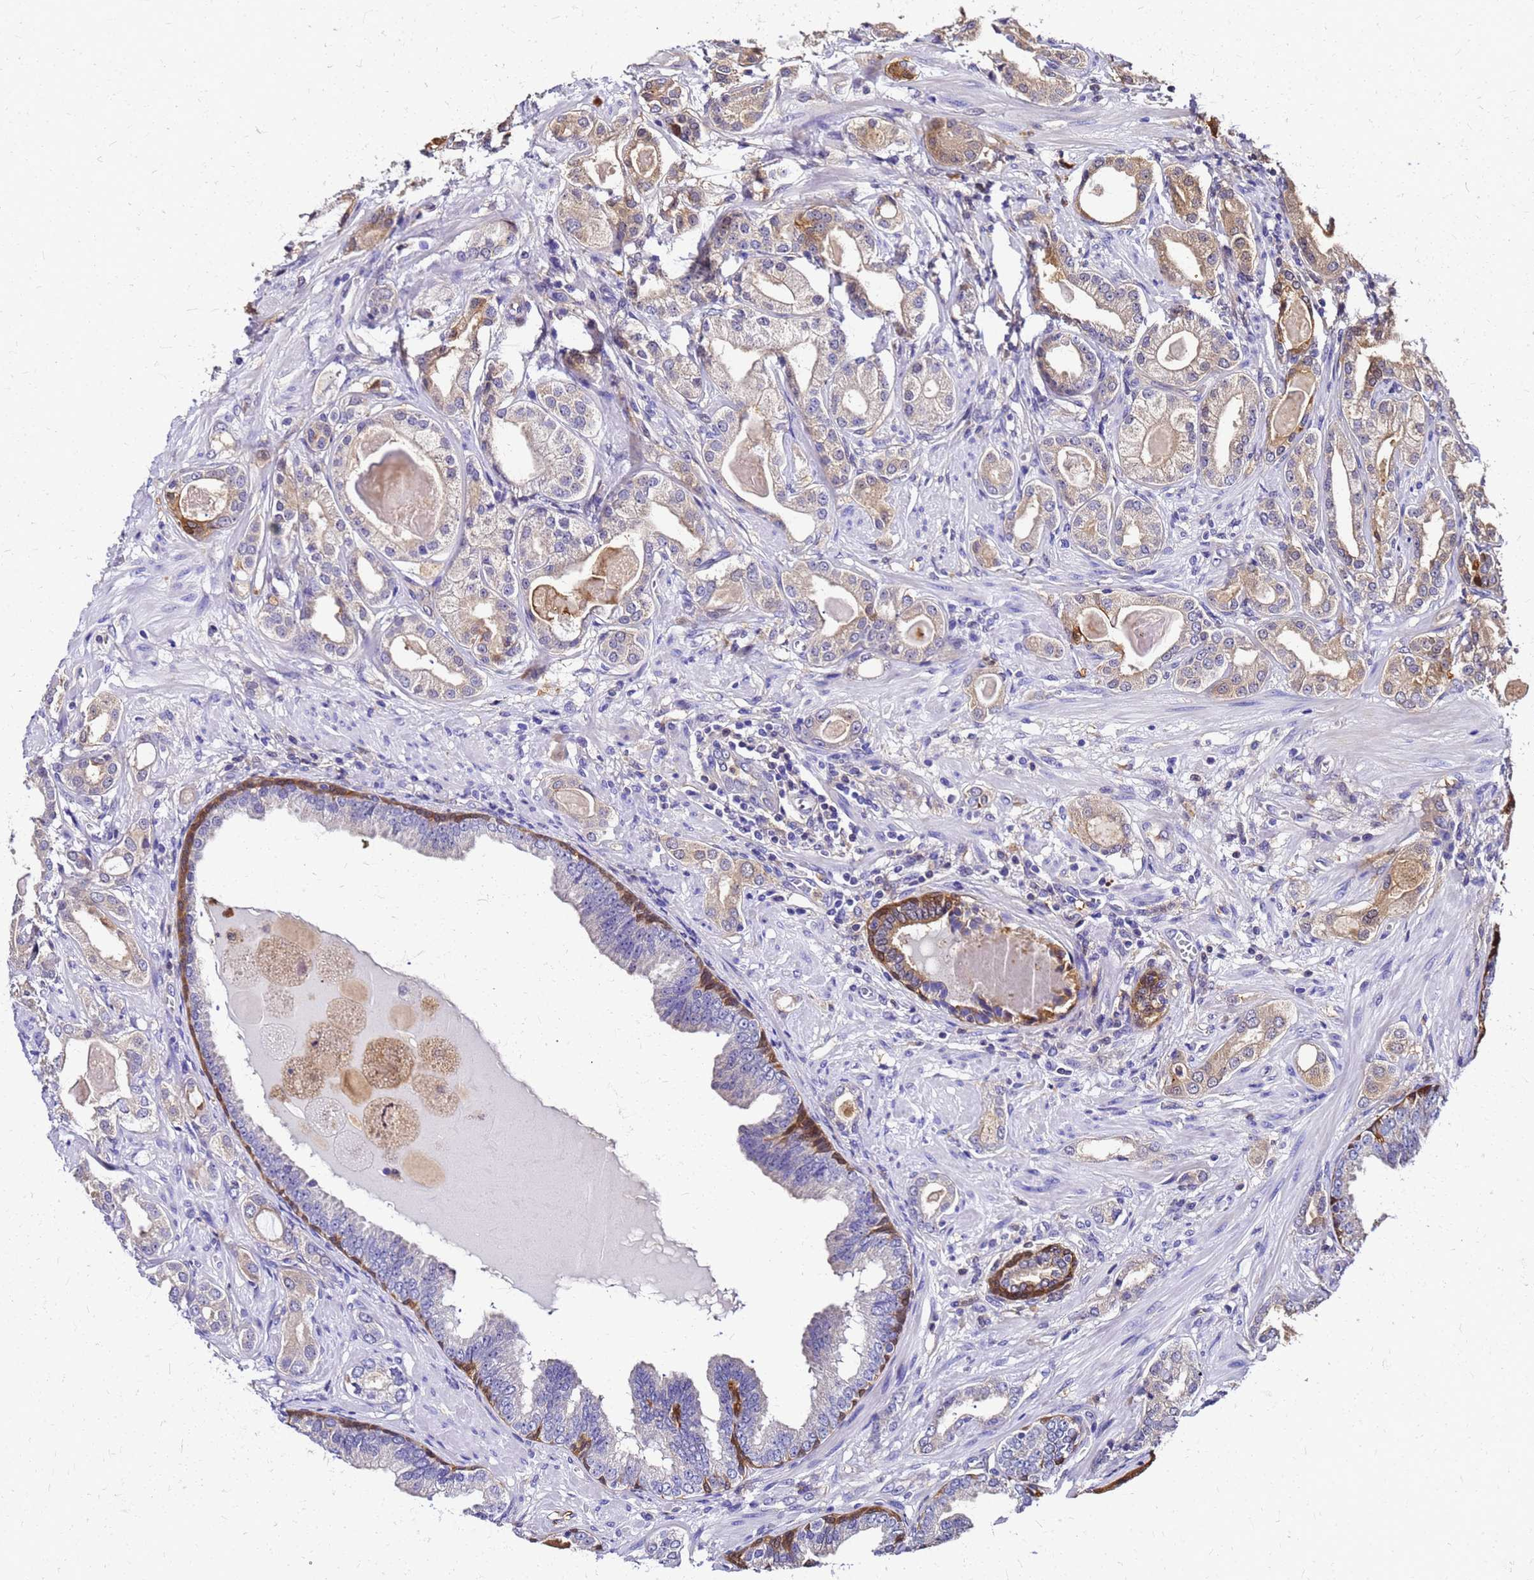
{"staining": {"intensity": "moderate", "quantity": "<25%", "location": "cytoplasmic/membranous"}, "tissue": "prostate cancer", "cell_type": "Tumor cells", "image_type": "cancer", "snomed": [{"axis": "morphology", "description": "Adenocarcinoma, Low grade"}, {"axis": "topography", "description": "Prostate"}], "caption": "Protein staining by IHC exhibits moderate cytoplasmic/membranous expression in about <25% of tumor cells in prostate adenocarcinoma (low-grade).", "gene": "S100A11", "patient": {"sex": "male", "age": 64}}